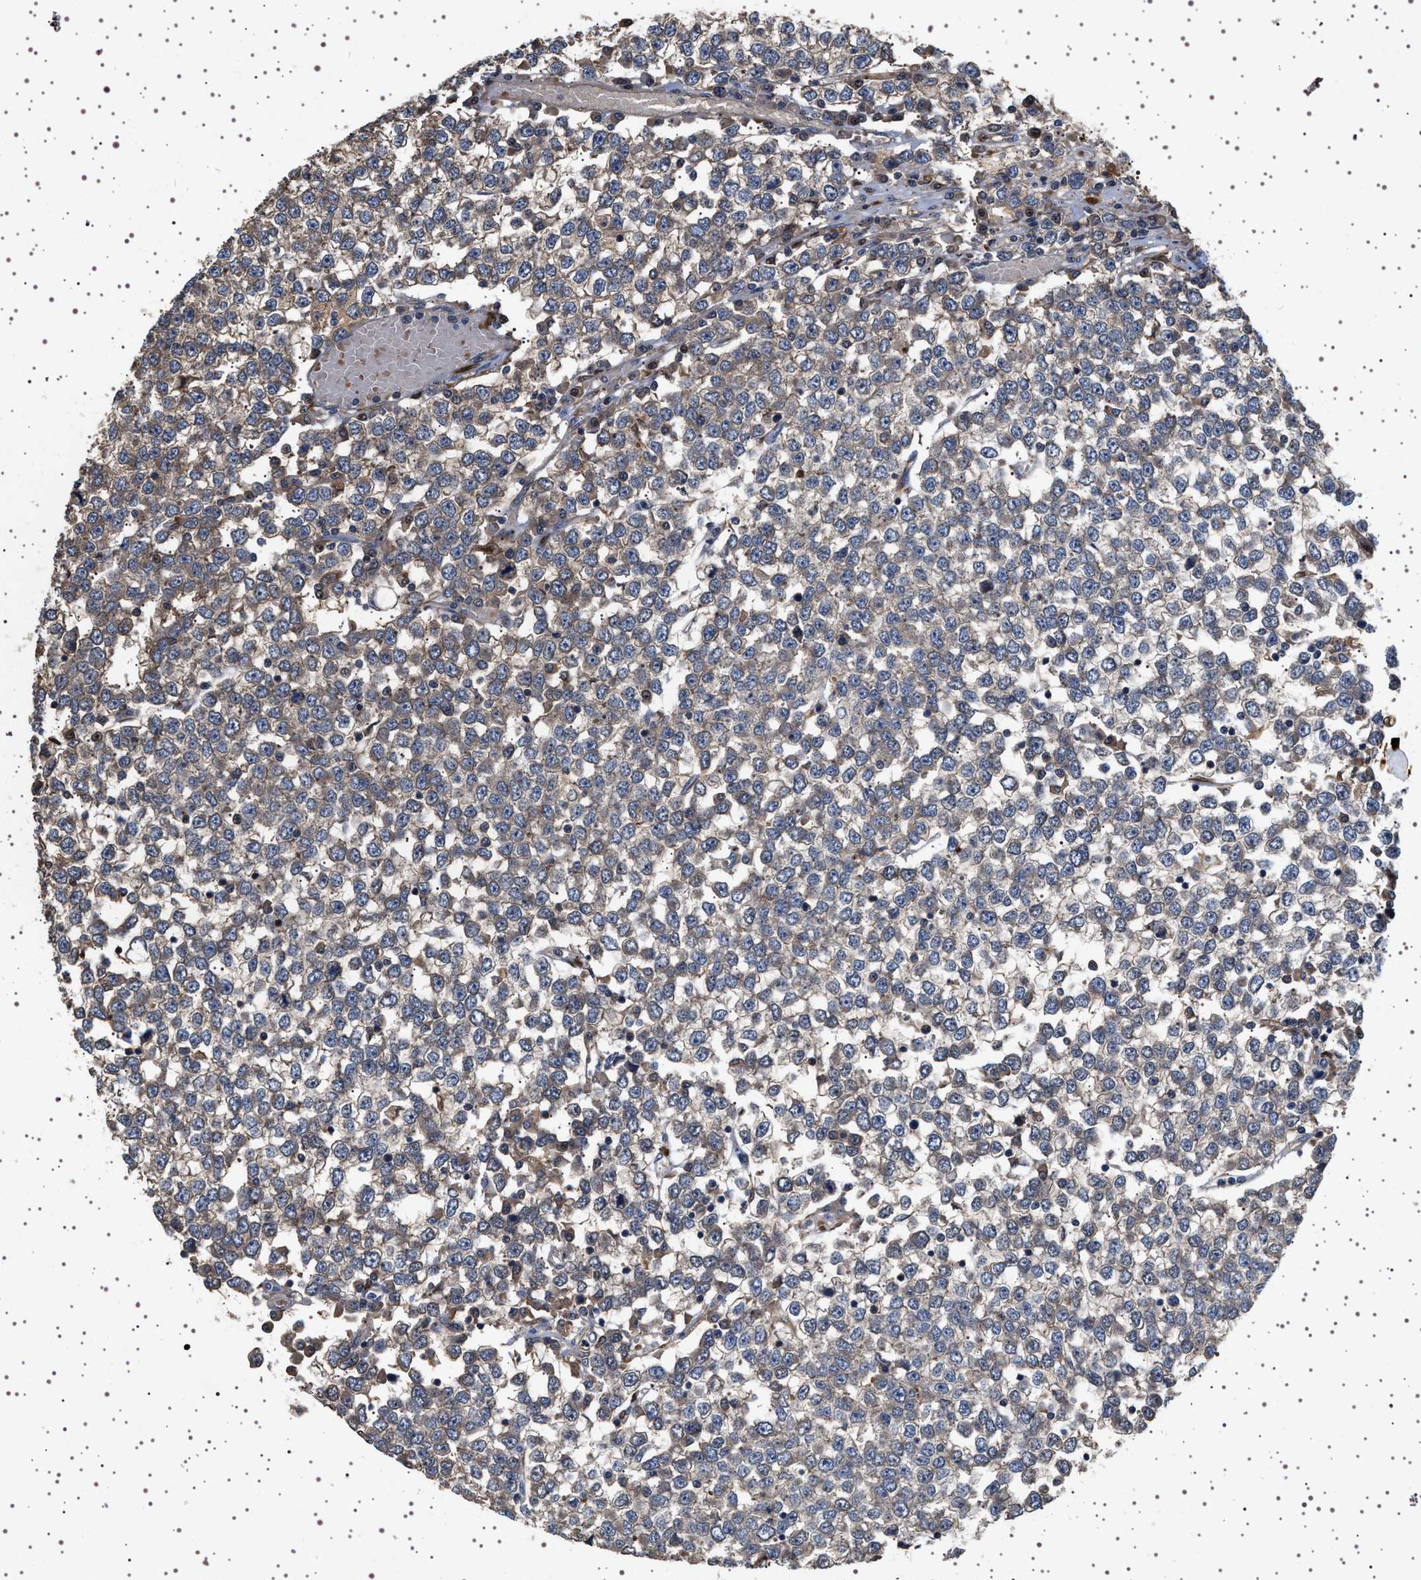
{"staining": {"intensity": "weak", "quantity": "<25%", "location": "cytoplasmic/membranous"}, "tissue": "testis cancer", "cell_type": "Tumor cells", "image_type": "cancer", "snomed": [{"axis": "morphology", "description": "Seminoma, NOS"}, {"axis": "topography", "description": "Testis"}], "caption": "There is no significant expression in tumor cells of testis seminoma.", "gene": "GUCY1B1", "patient": {"sex": "male", "age": 65}}